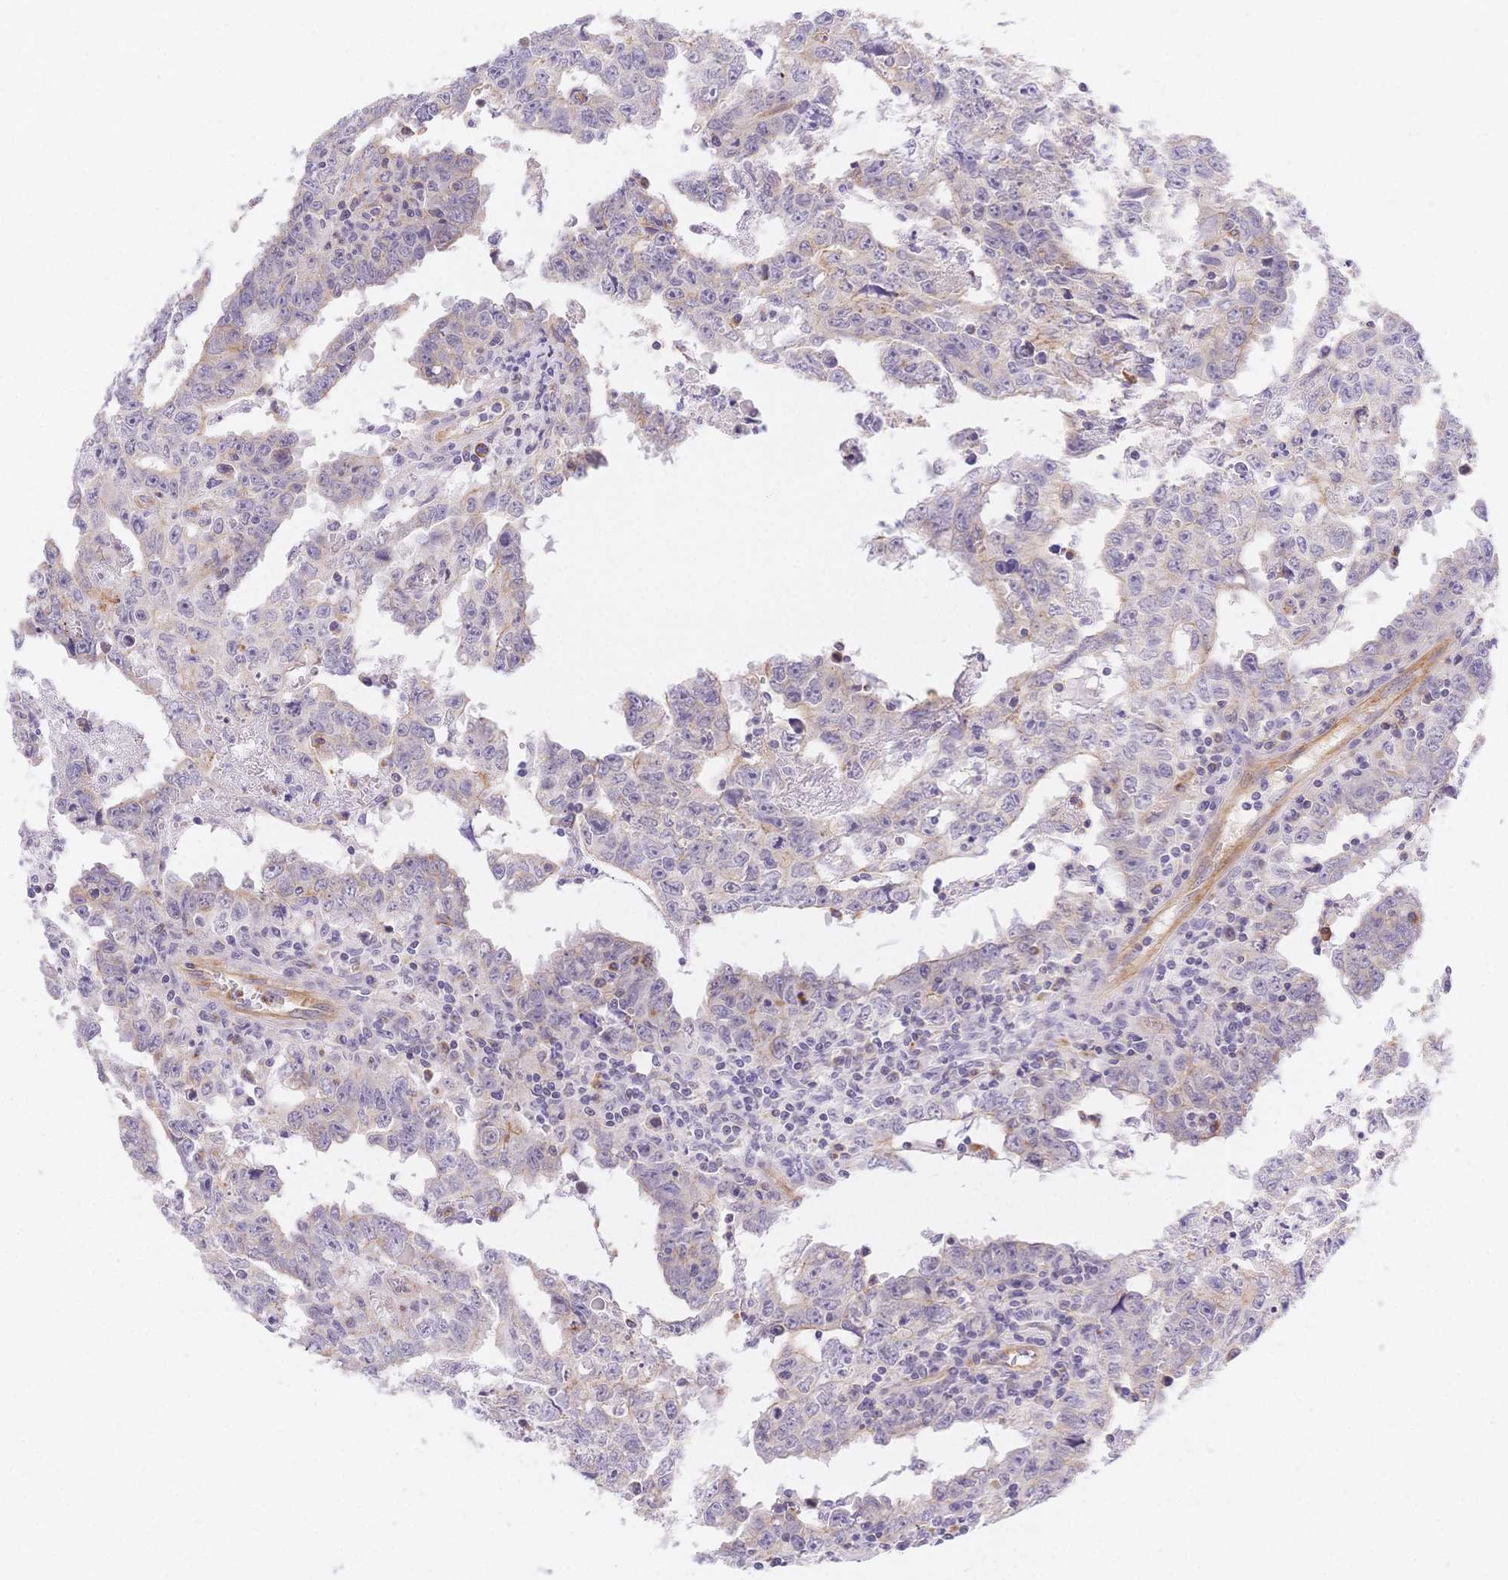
{"staining": {"intensity": "moderate", "quantity": "<25%", "location": "cytoplasmic/membranous"}, "tissue": "testis cancer", "cell_type": "Tumor cells", "image_type": "cancer", "snomed": [{"axis": "morphology", "description": "Carcinoma, Embryonal, NOS"}, {"axis": "topography", "description": "Testis"}], "caption": "Immunohistochemical staining of testis cancer shows low levels of moderate cytoplasmic/membranous expression in about <25% of tumor cells.", "gene": "CSN1S1", "patient": {"sex": "male", "age": 22}}